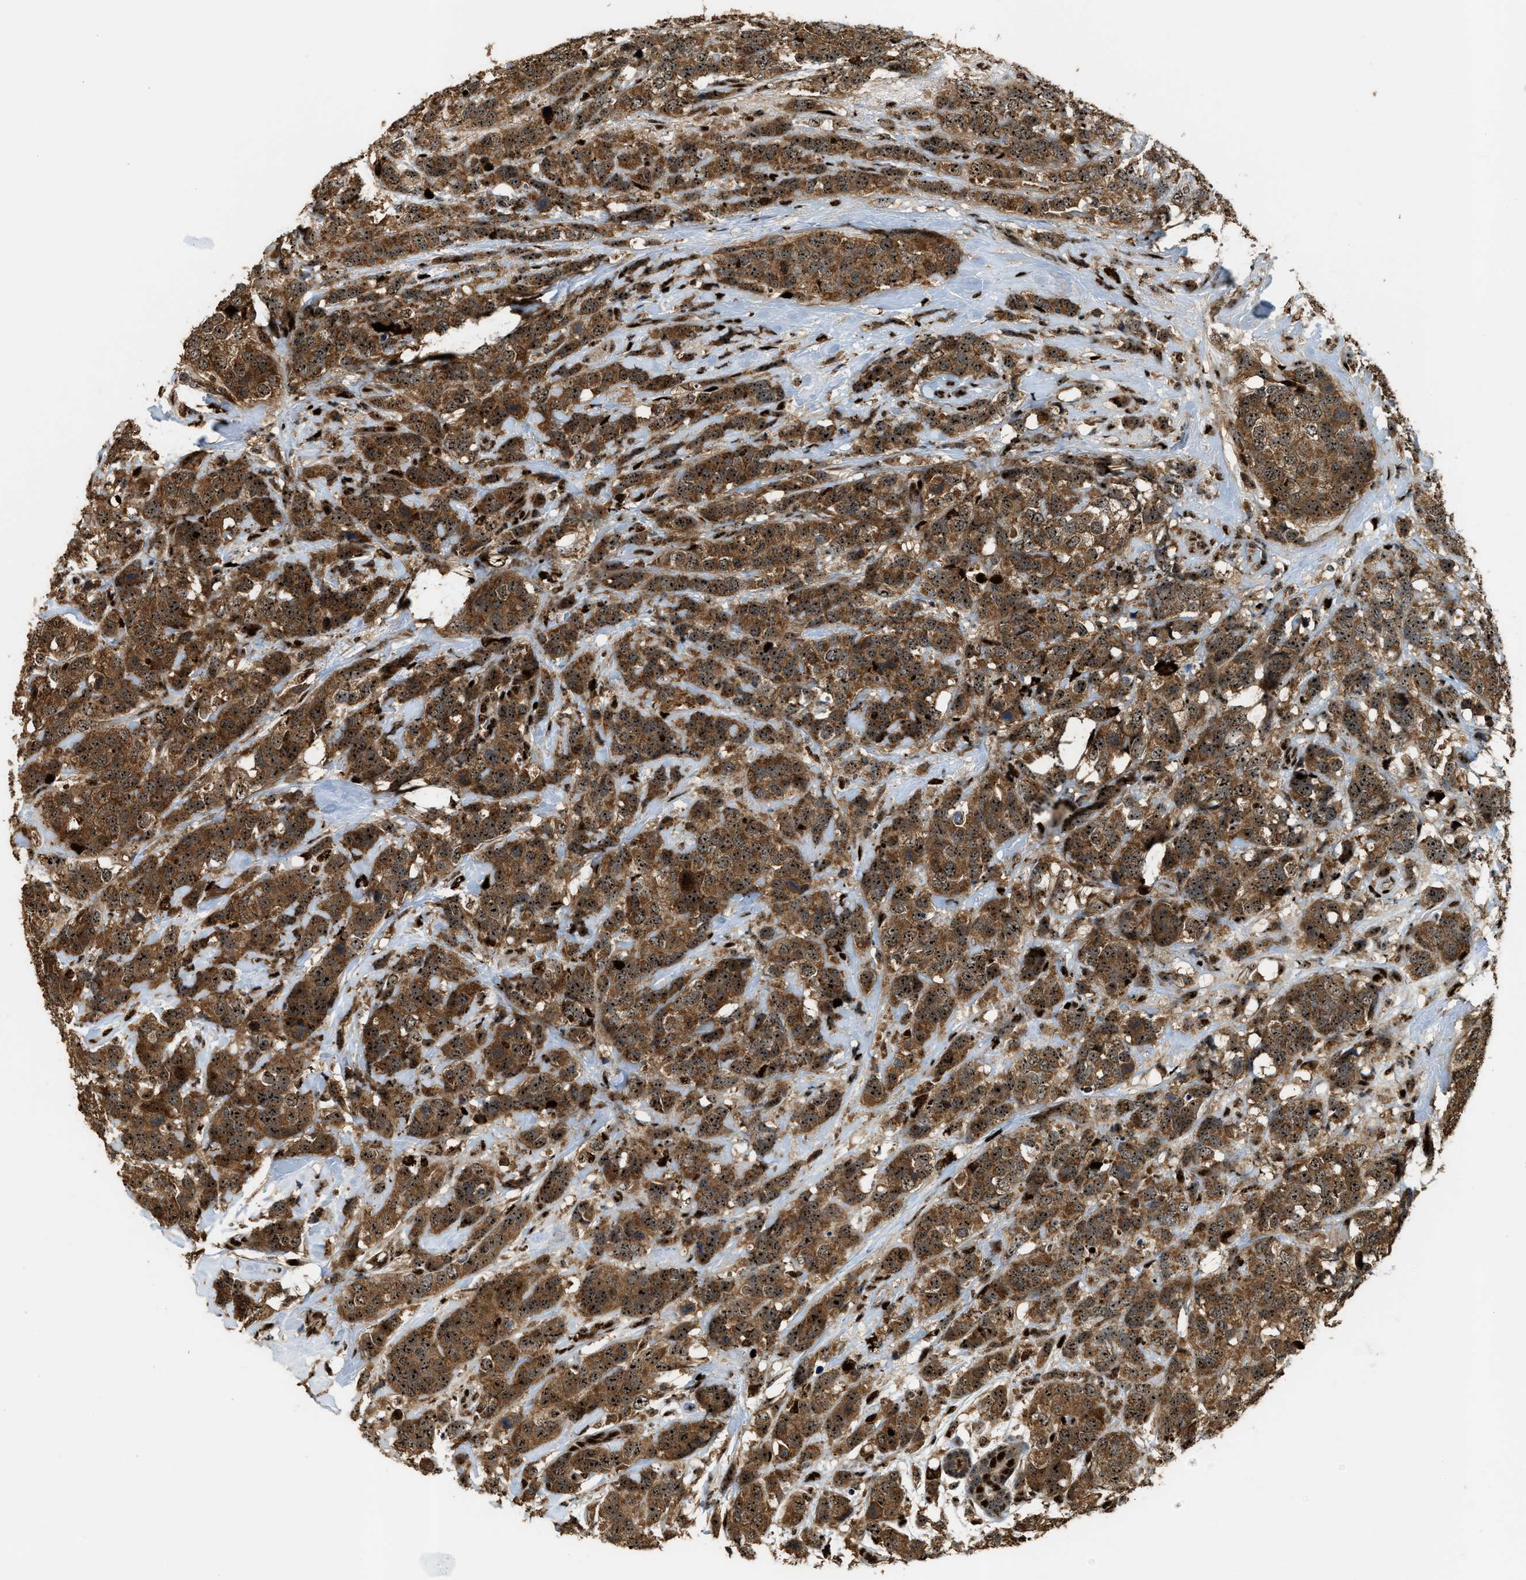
{"staining": {"intensity": "strong", "quantity": ">75%", "location": "cytoplasmic/membranous,nuclear"}, "tissue": "breast cancer", "cell_type": "Tumor cells", "image_type": "cancer", "snomed": [{"axis": "morphology", "description": "Lobular carcinoma"}, {"axis": "topography", "description": "Breast"}], "caption": "The histopathology image displays staining of breast cancer (lobular carcinoma), revealing strong cytoplasmic/membranous and nuclear protein positivity (brown color) within tumor cells. (DAB (3,3'-diaminobenzidine) IHC, brown staining for protein, blue staining for nuclei).", "gene": "ZNF687", "patient": {"sex": "female", "age": 59}}